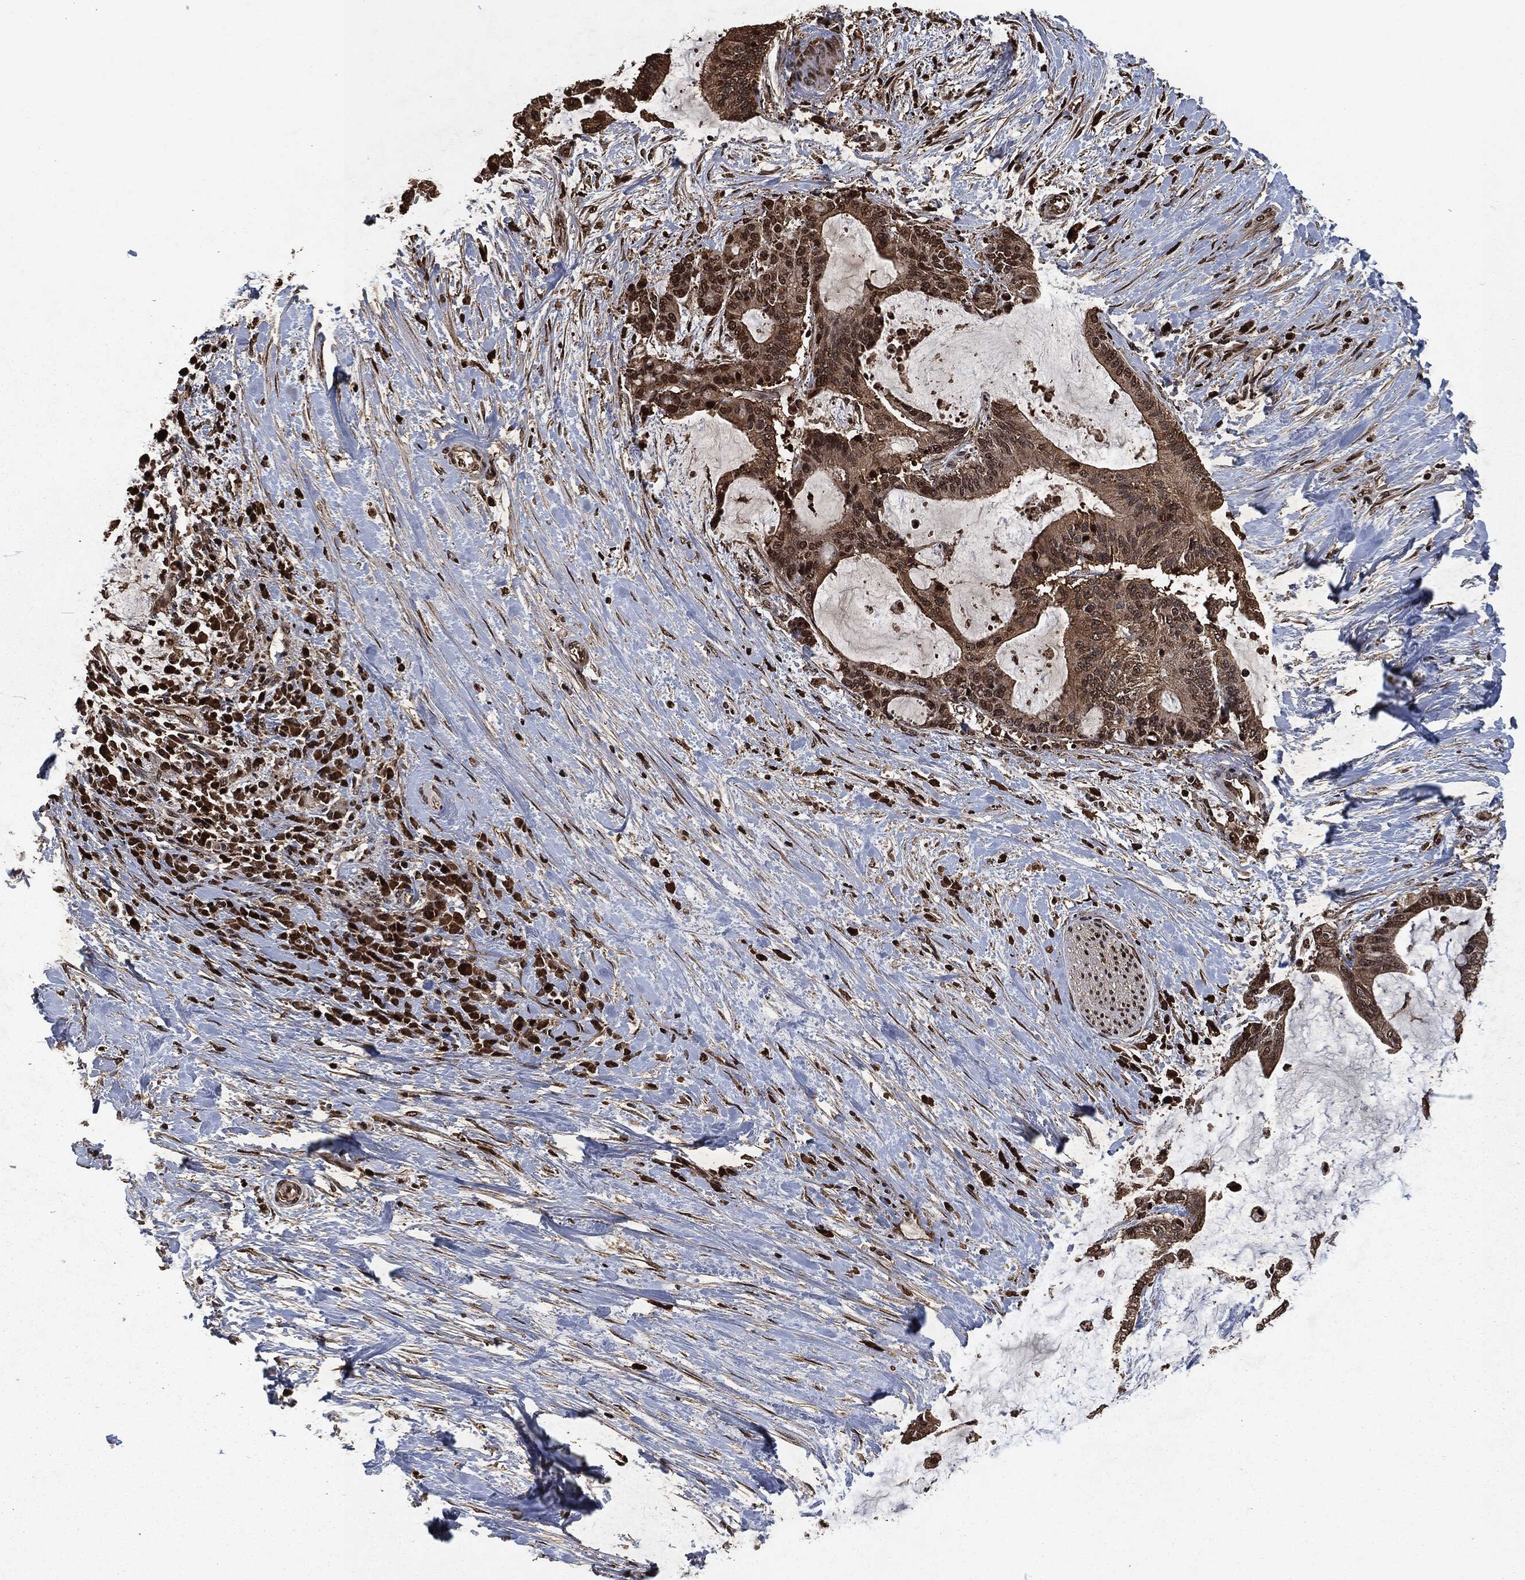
{"staining": {"intensity": "strong", "quantity": "<25%", "location": "nuclear"}, "tissue": "liver cancer", "cell_type": "Tumor cells", "image_type": "cancer", "snomed": [{"axis": "morphology", "description": "Cholangiocarcinoma"}, {"axis": "topography", "description": "Liver"}], "caption": "There is medium levels of strong nuclear positivity in tumor cells of liver cholangiocarcinoma, as demonstrated by immunohistochemical staining (brown color).", "gene": "SNAI1", "patient": {"sex": "female", "age": 73}}